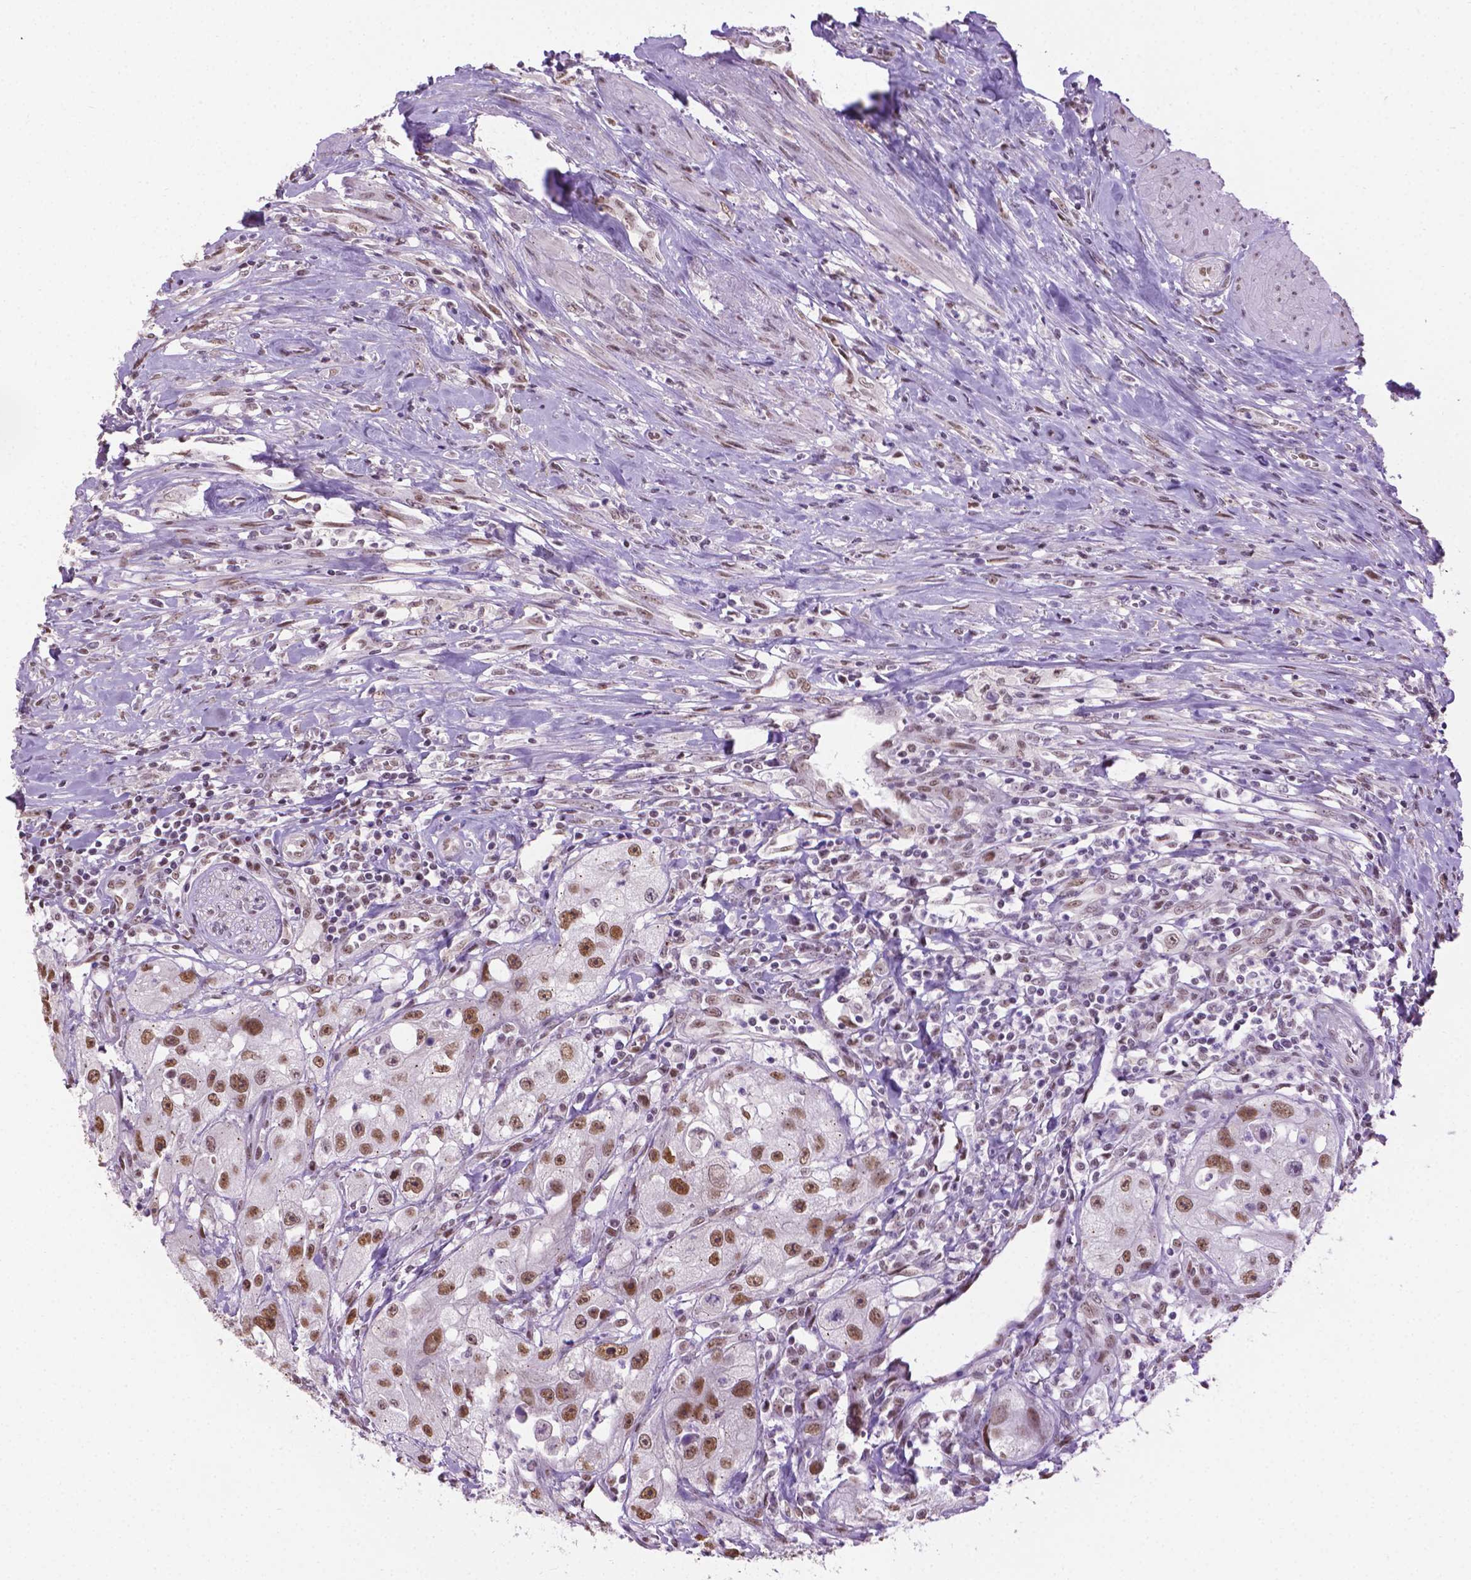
{"staining": {"intensity": "moderate", "quantity": ">75%", "location": "nuclear"}, "tissue": "urothelial cancer", "cell_type": "Tumor cells", "image_type": "cancer", "snomed": [{"axis": "morphology", "description": "Urothelial carcinoma, High grade"}, {"axis": "topography", "description": "Urinary bladder"}], "caption": "Protein staining of urothelial cancer tissue exhibits moderate nuclear positivity in approximately >75% of tumor cells.", "gene": "ABI2", "patient": {"sex": "male", "age": 79}}